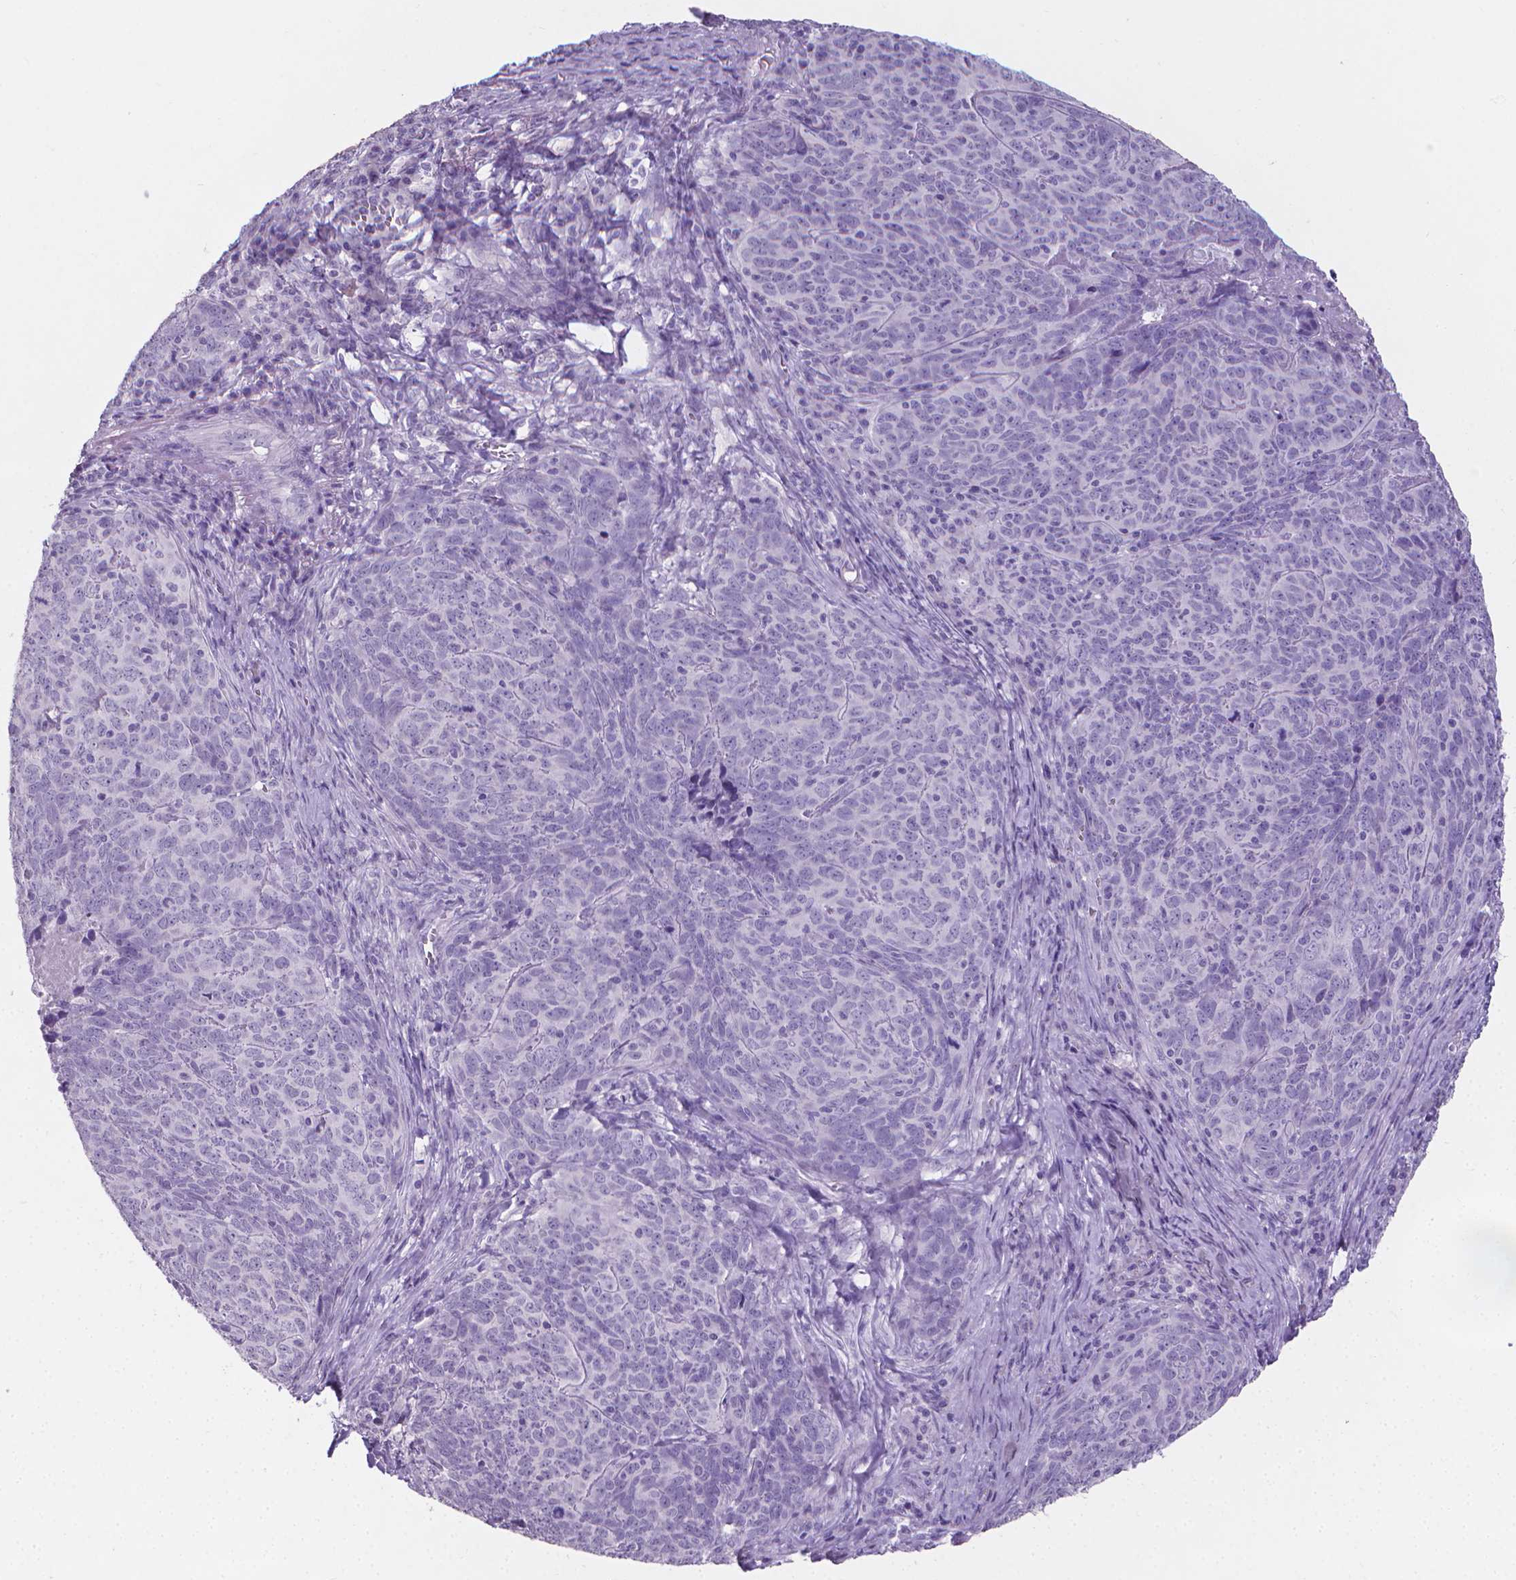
{"staining": {"intensity": "negative", "quantity": "none", "location": "none"}, "tissue": "skin cancer", "cell_type": "Tumor cells", "image_type": "cancer", "snomed": [{"axis": "morphology", "description": "Squamous cell carcinoma, NOS"}, {"axis": "topography", "description": "Skin"}, {"axis": "topography", "description": "Anal"}], "caption": "Histopathology image shows no protein expression in tumor cells of skin cancer tissue.", "gene": "XPNPEP2", "patient": {"sex": "female", "age": 51}}